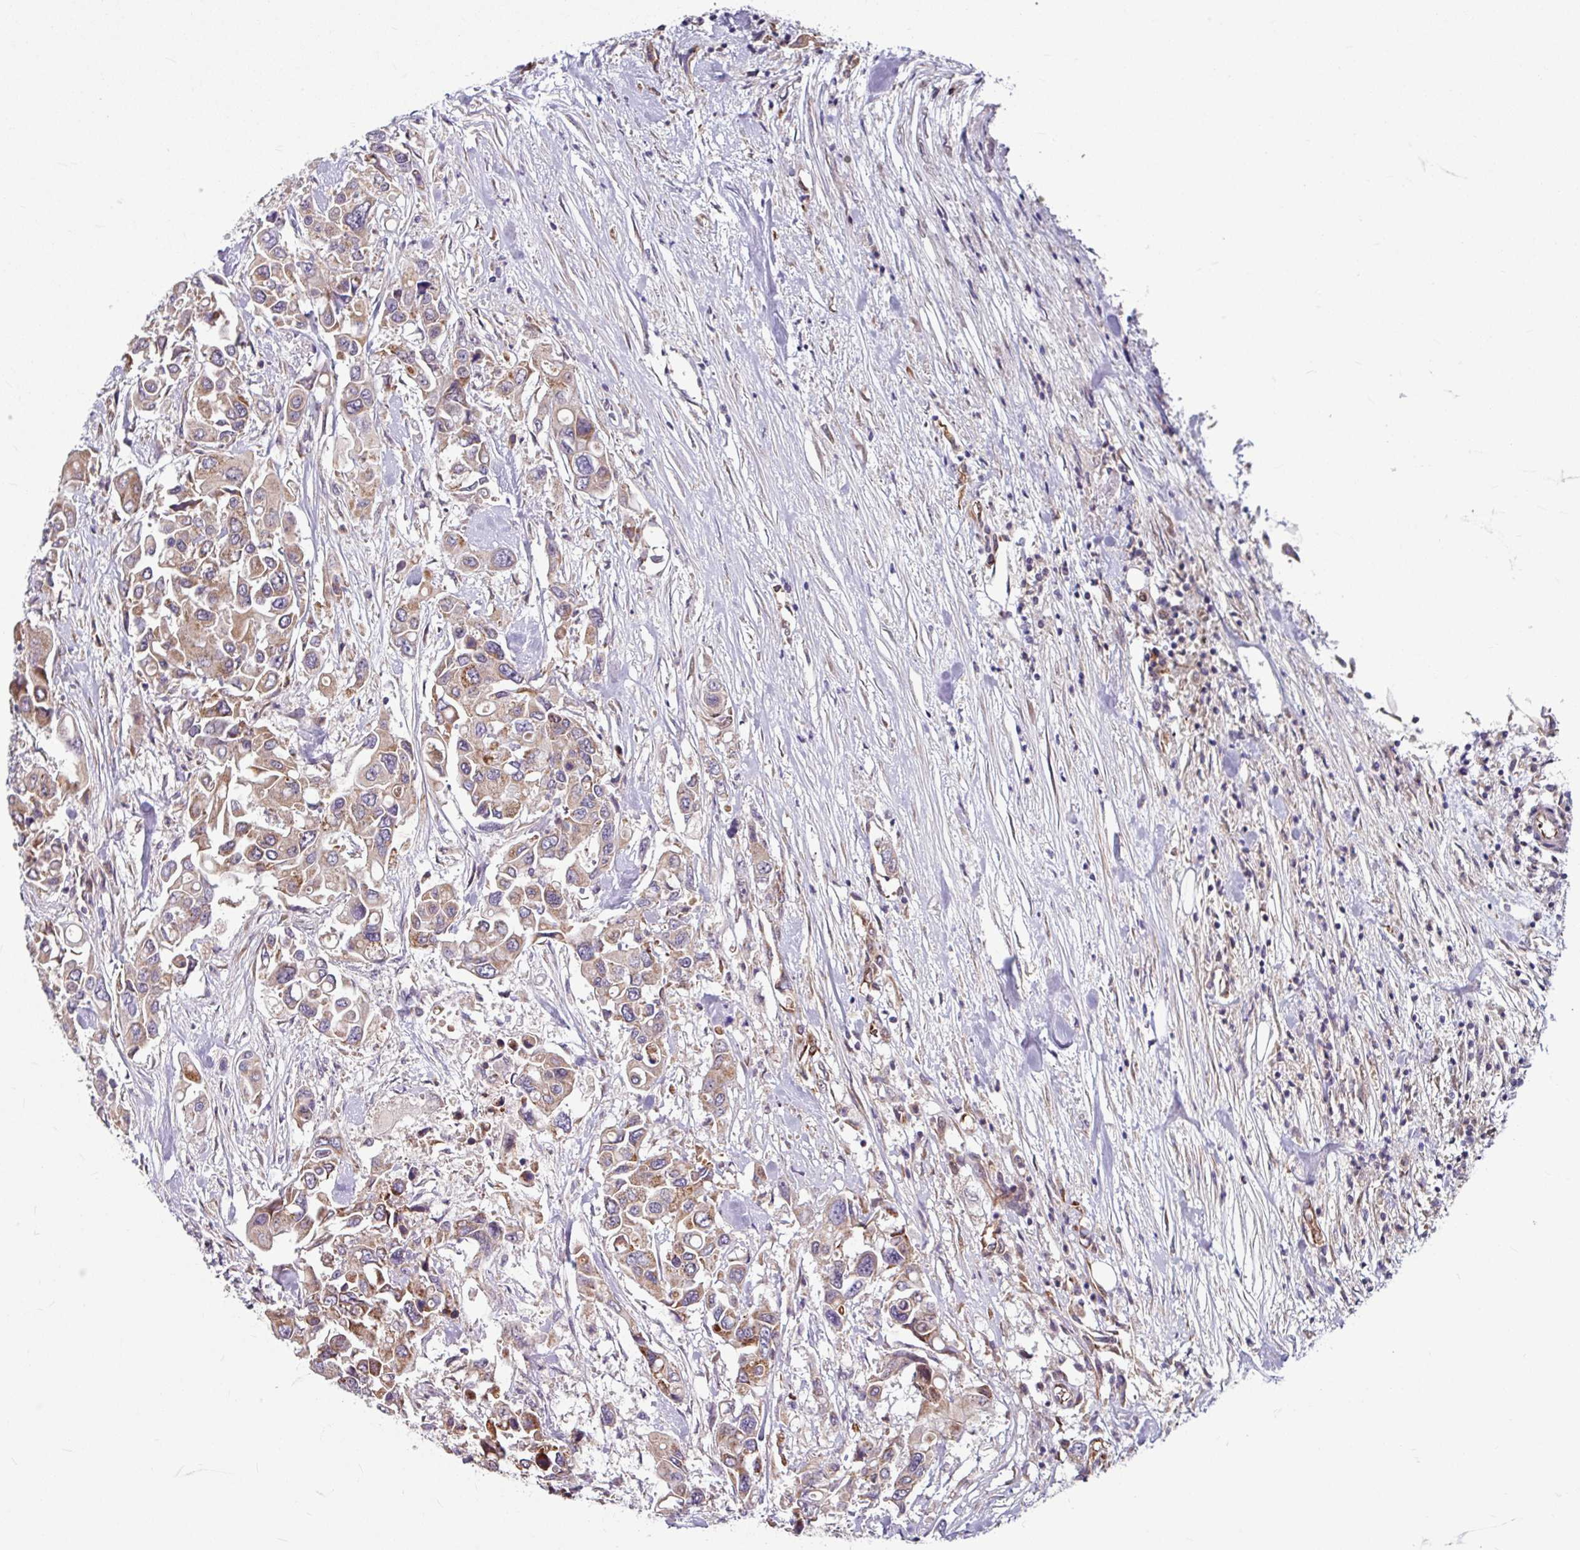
{"staining": {"intensity": "moderate", "quantity": ">75%", "location": "cytoplasmic/membranous"}, "tissue": "colorectal cancer", "cell_type": "Tumor cells", "image_type": "cancer", "snomed": [{"axis": "morphology", "description": "Adenocarcinoma, NOS"}, {"axis": "topography", "description": "Colon"}], "caption": "Immunohistochemical staining of human colorectal cancer shows medium levels of moderate cytoplasmic/membranous protein expression in approximately >75% of tumor cells.", "gene": "DAAM2", "patient": {"sex": "male", "age": 77}}